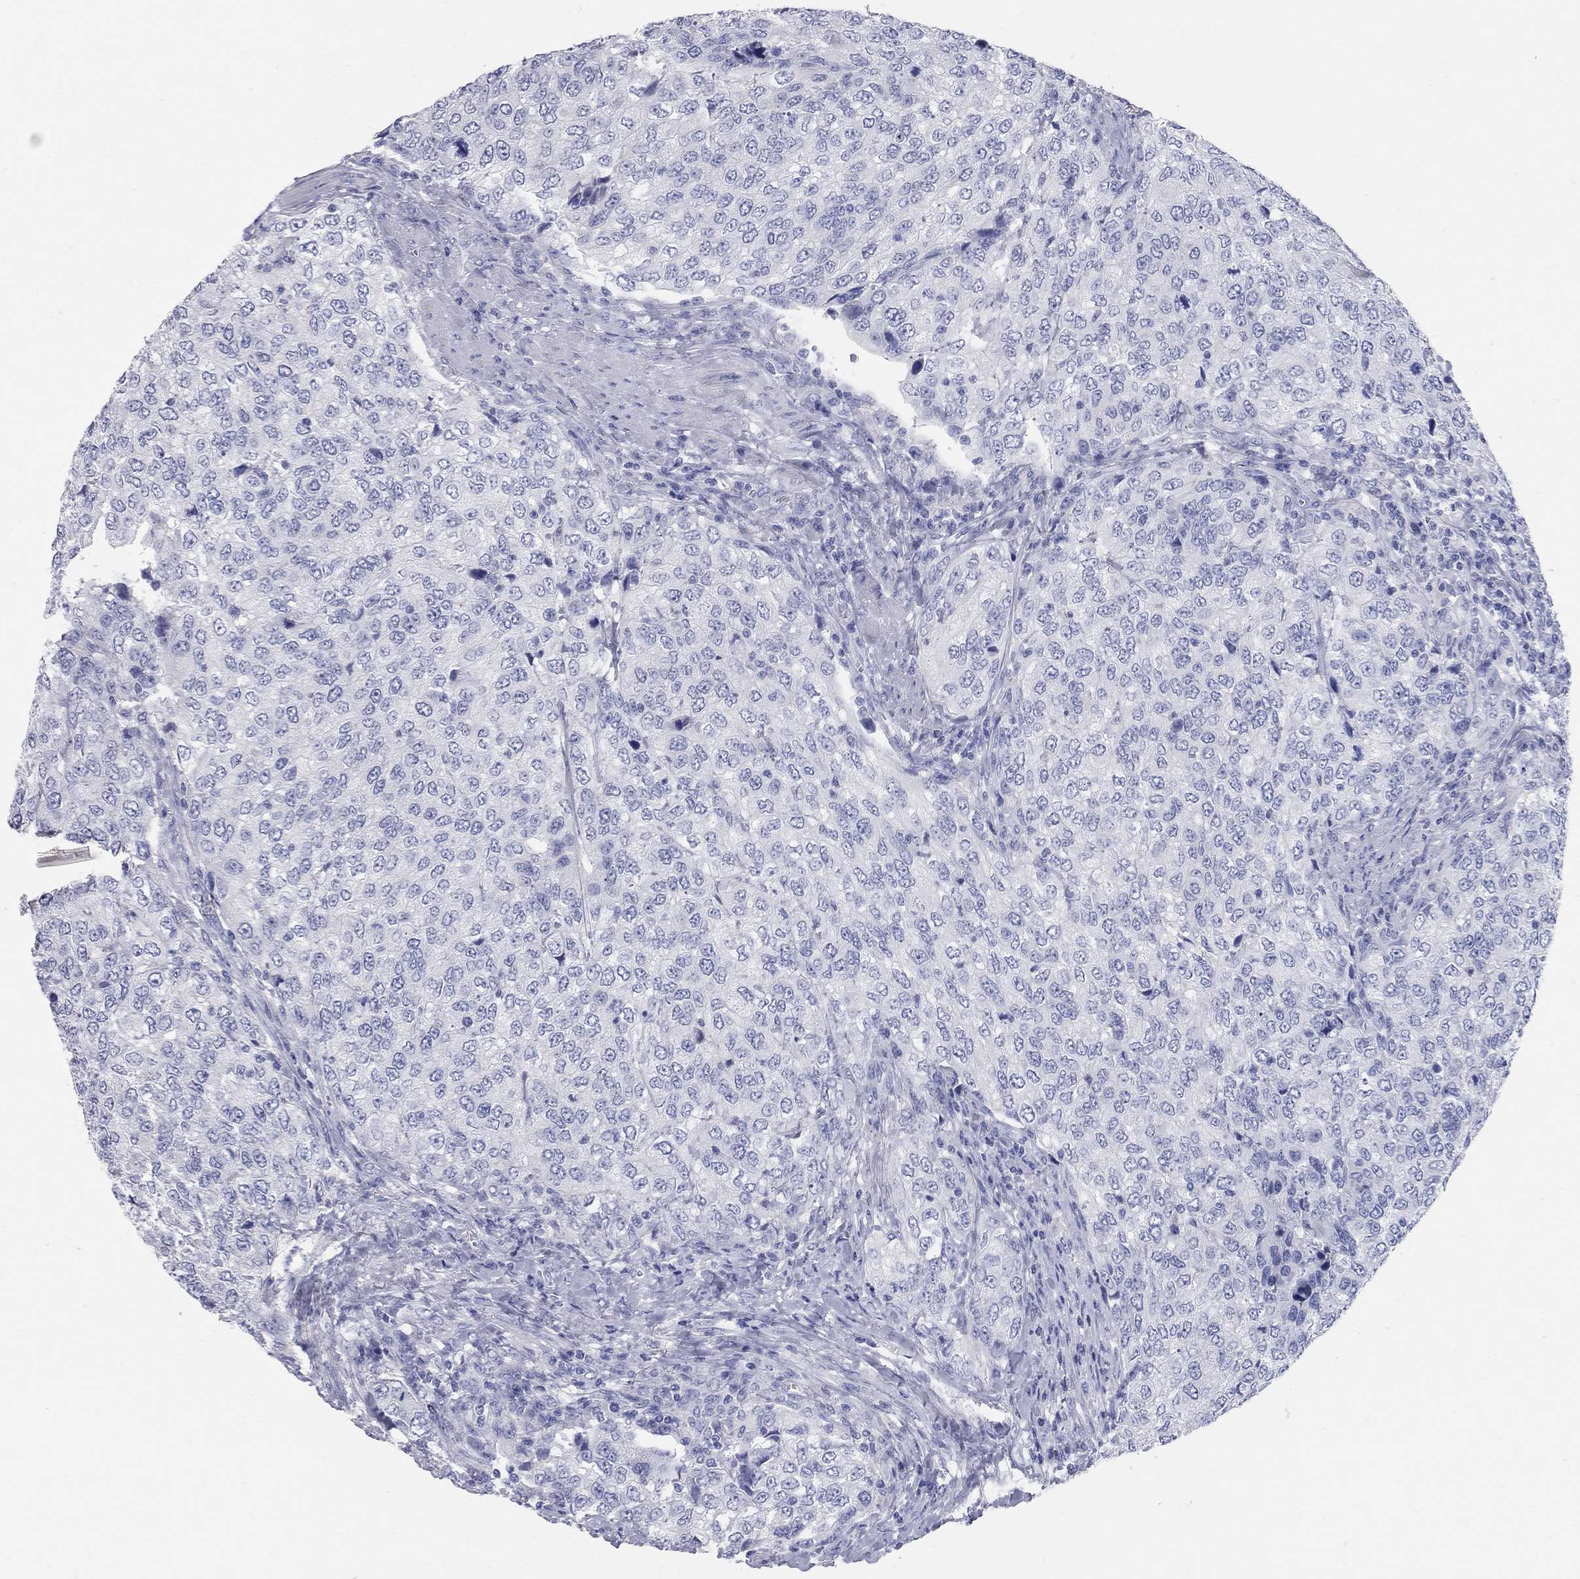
{"staining": {"intensity": "negative", "quantity": "none", "location": "none"}, "tissue": "urothelial cancer", "cell_type": "Tumor cells", "image_type": "cancer", "snomed": [{"axis": "morphology", "description": "Urothelial carcinoma, High grade"}, {"axis": "topography", "description": "Urinary bladder"}], "caption": "This is a histopathology image of IHC staining of urothelial cancer, which shows no positivity in tumor cells.", "gene": "AOX1", "patient": {"sex": "female", "age": 78}}